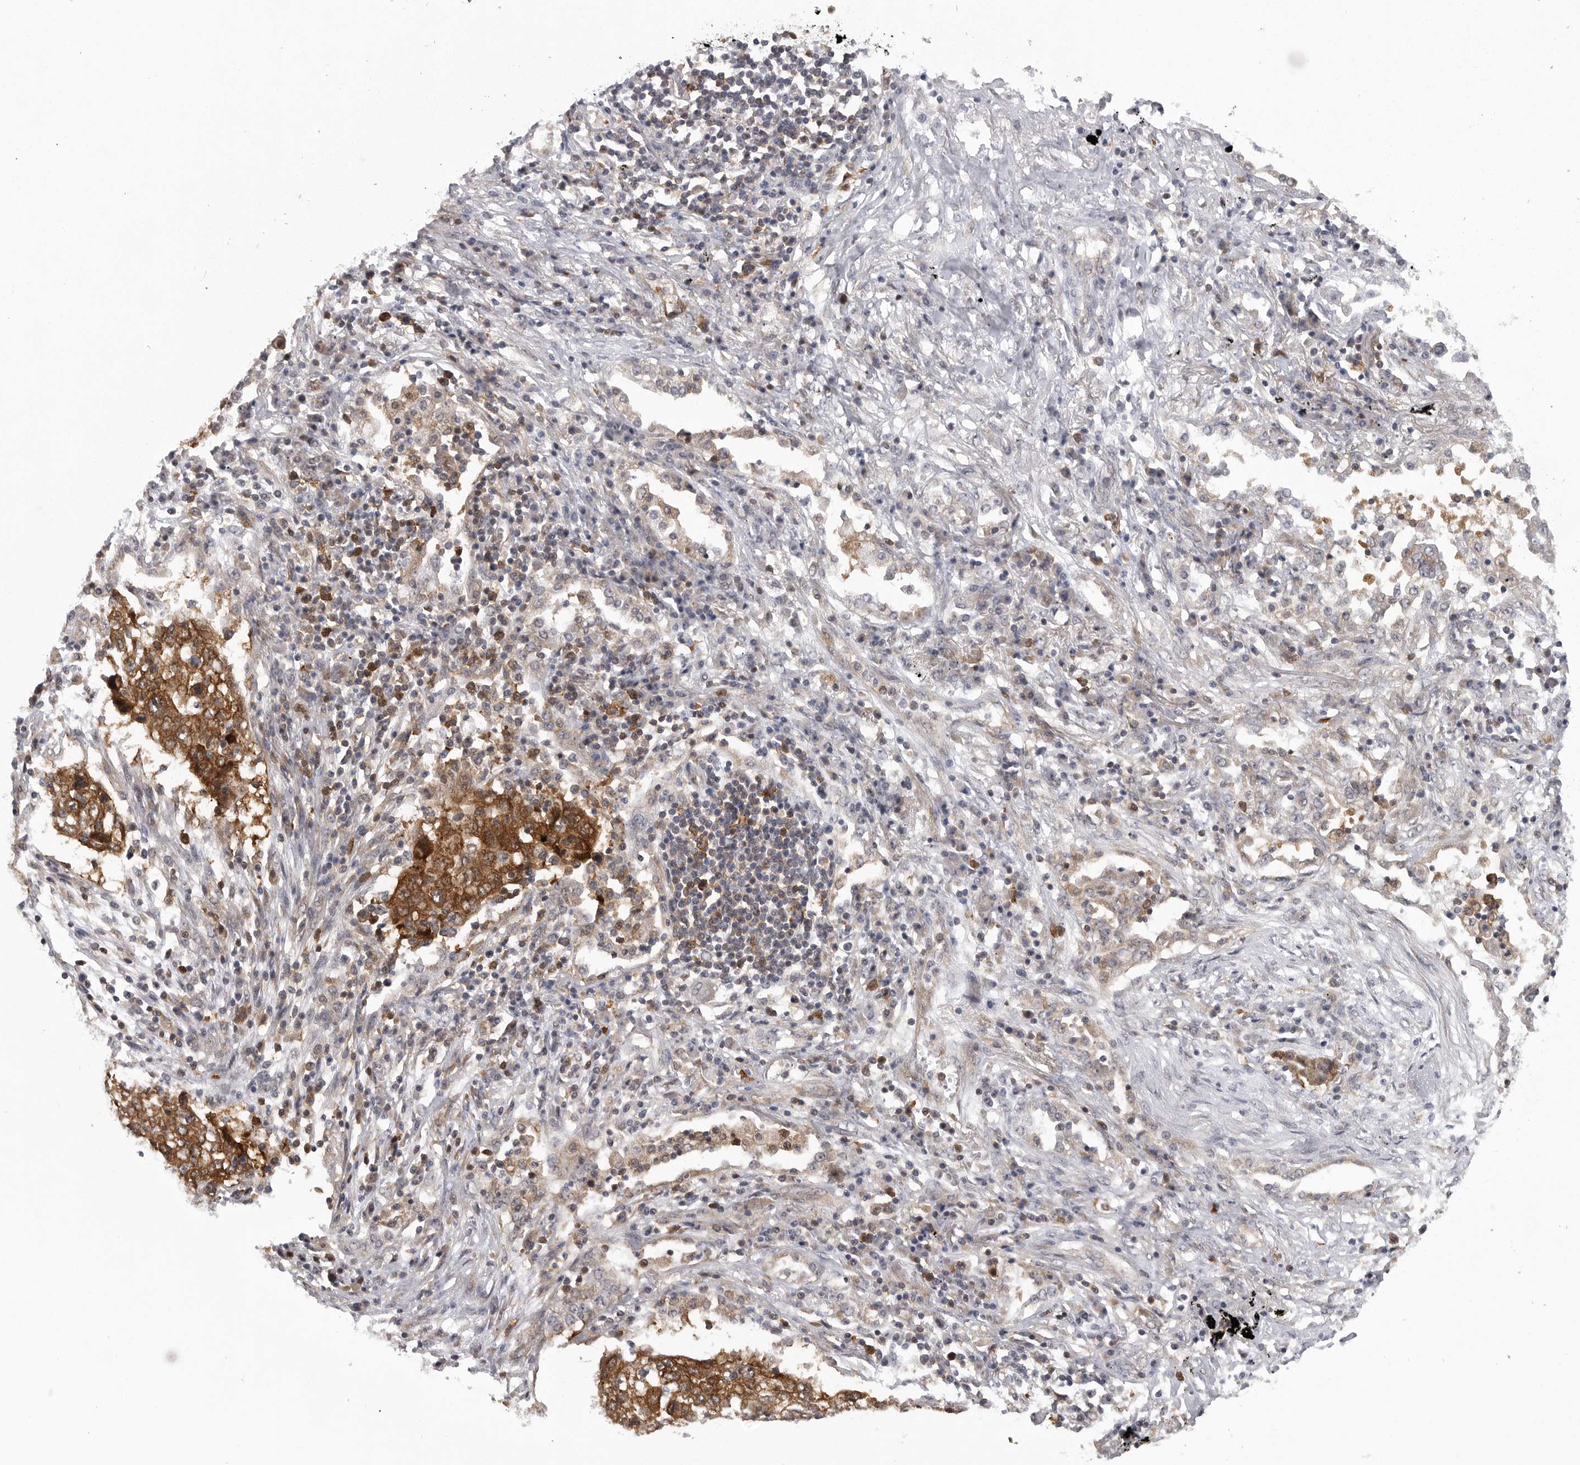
{"staining": {"intensity": "moderate", "quantity": ">75%", "location": "cytoplasmic/membranous"}, "tissue": "lung cancer", "cell_type": "Tumor cells", "image_type": "cancer", "snomed": [{"axis": "morphology", "description": "Squamous cell carcinoma, NOS"}, {"axis": "topography", "description": "Lung"}], "caption": "Lung squamous cell carcinoma stained with a brown dye exhibits moderate cytoplasmic/membranous positive positivity in approximately >75% of tumor cells.", "gene": "CACYBP", "patient": {"sex": "female", "age": 63}}